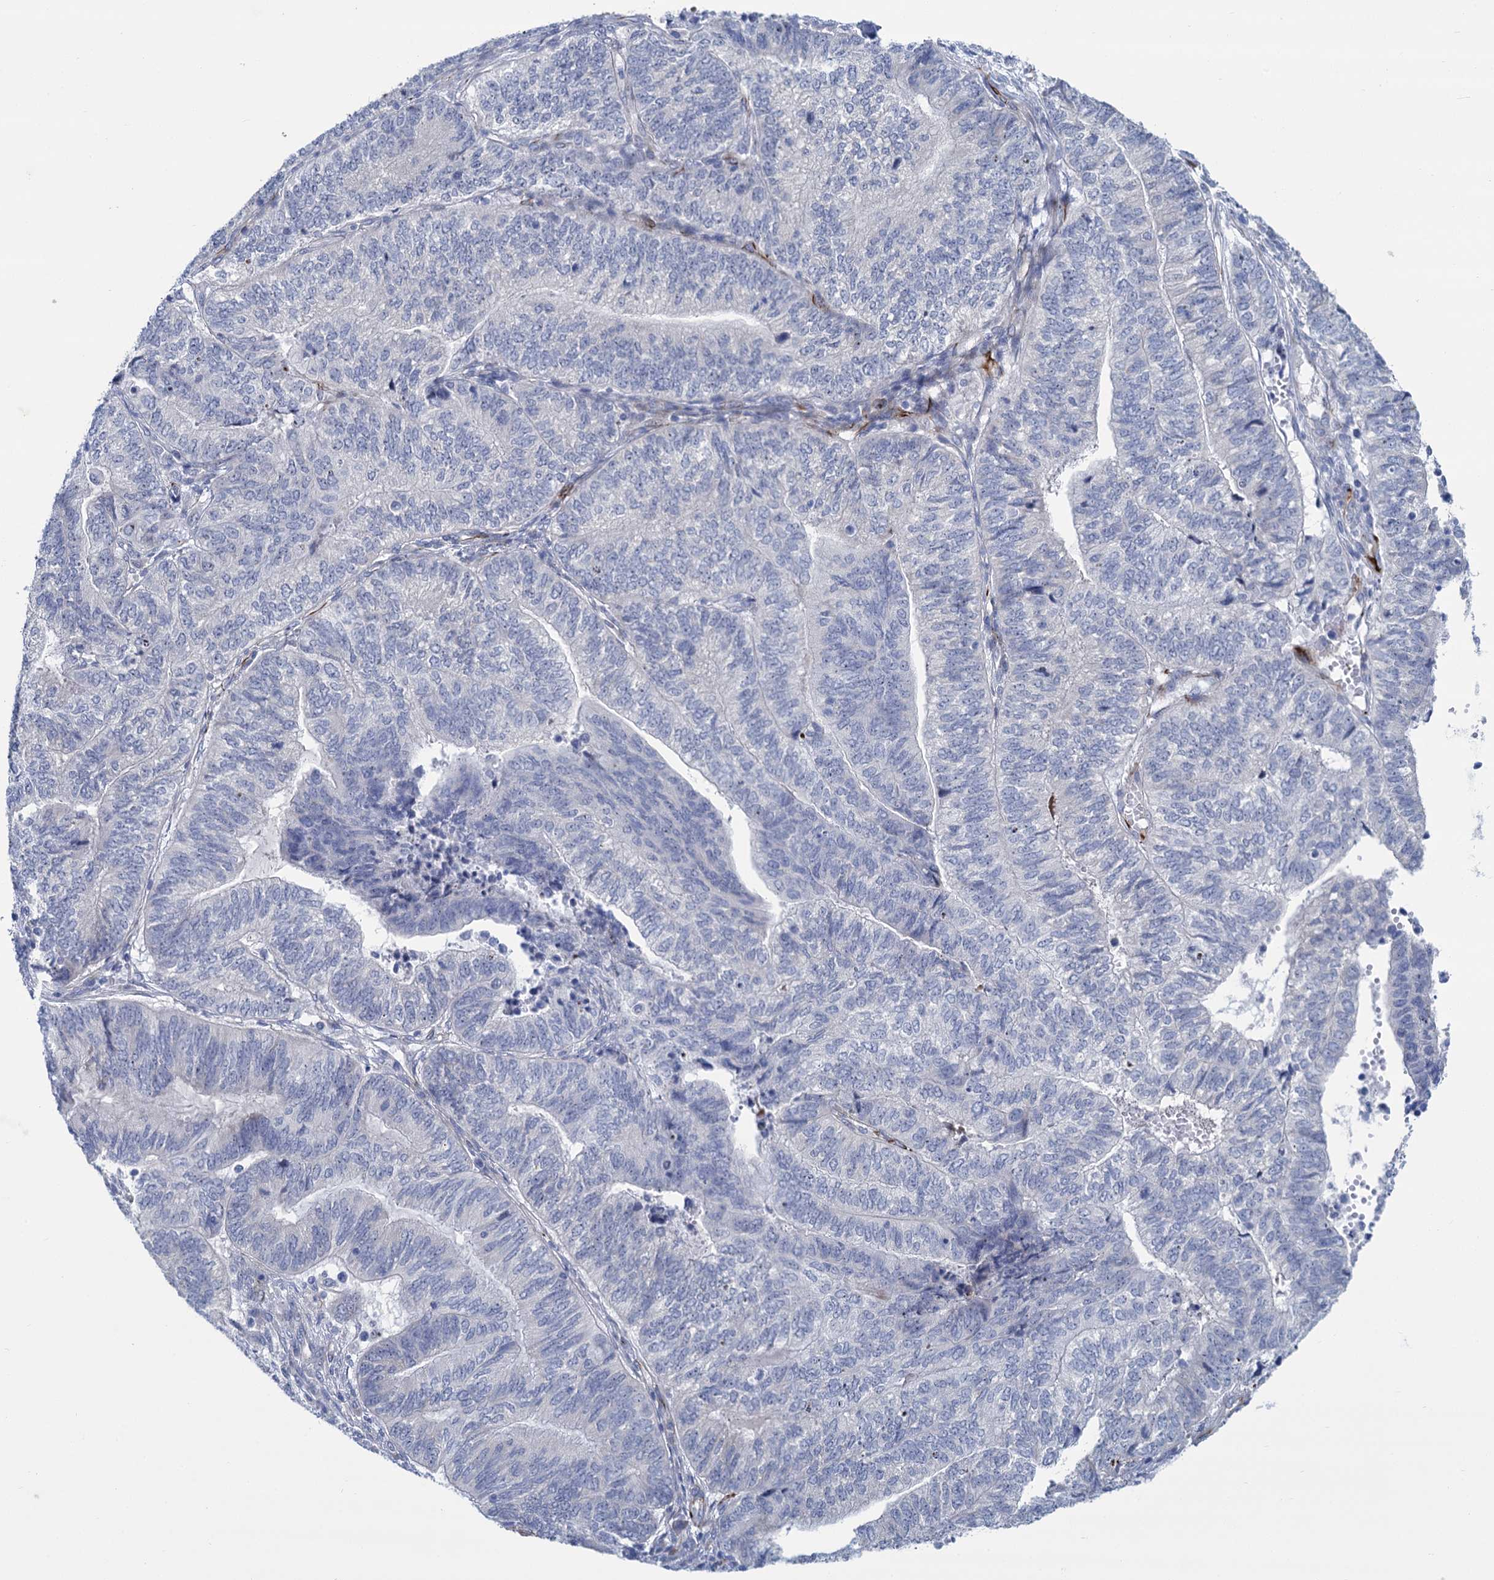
{"staining": {"intensity": "negative", "quantity": "none", "location": "none"}, "tissue": "endometrial cancer", "cell_type": "Tumor cells", "image_type": "cancer", "snomed": [{"axis": "morphology", "description": "Adenocarcinoma, NOS"}, {"axis": "topography", "description": "Uterus"}, {"axis": "topography", "description": "Endometrium"}], "caption": "The IHC image has no significant positivity in tumor cells of endometrial cancer tissue.", "gene": "SH3TC2", "patient": {"sex": "female", "age": 70}}